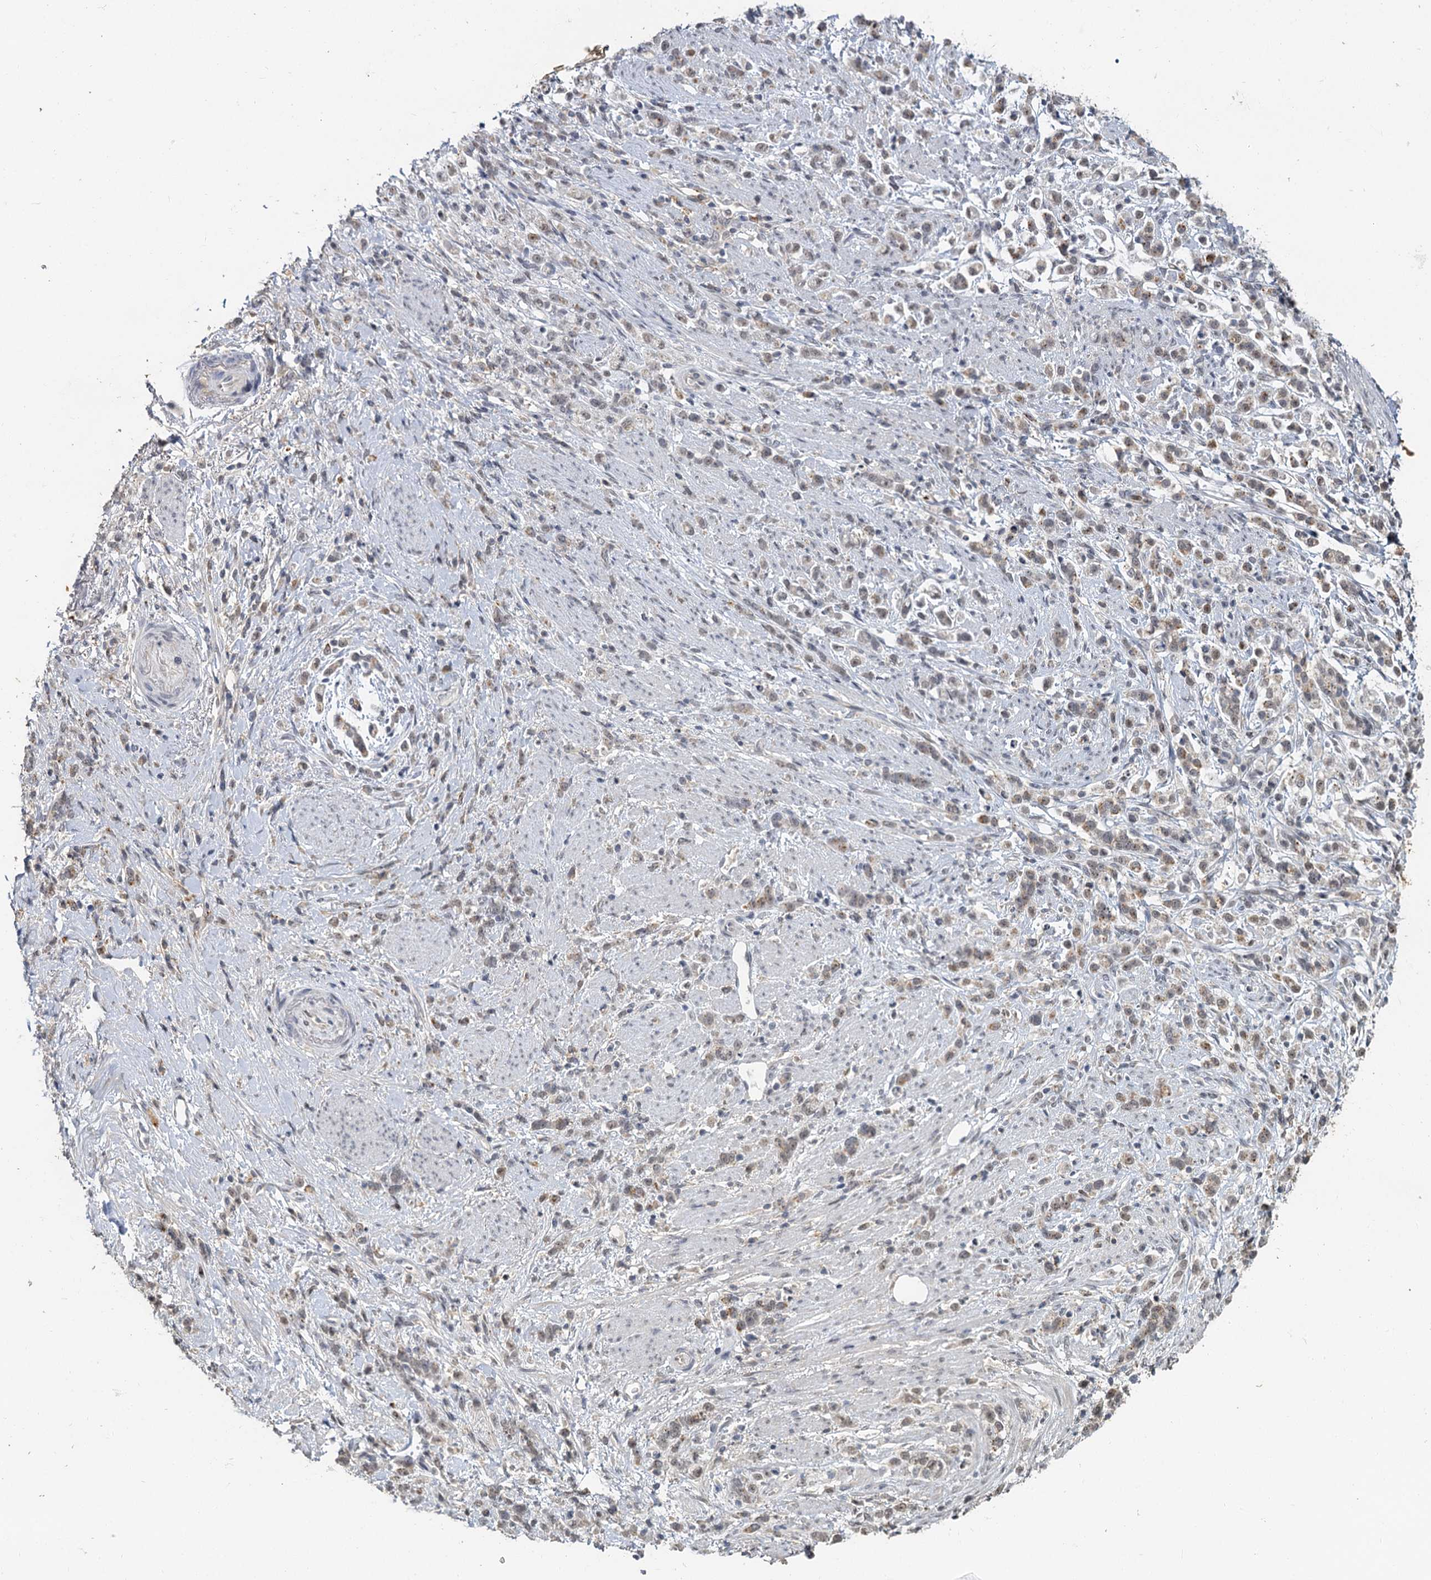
{"staining": {"intensity": "negative", "quantity": "none", "location": "none"}, "tissue": "stomach cancer", "cell_type": "Tumor cells", "image_type": "cancer", "snomed": [{"axis": "morphology", "description": "Adenocarcinoma, NOS"}, {"axis": "topography", "description": "Stomach"}], "caption": "Immunohistochemical staining of stomach cancer (adenocarcinoma) demonstrates no significant positivity in tumor cells.", "gene": "MUCL1", "patient": {"sex": "female", "age": 60}}